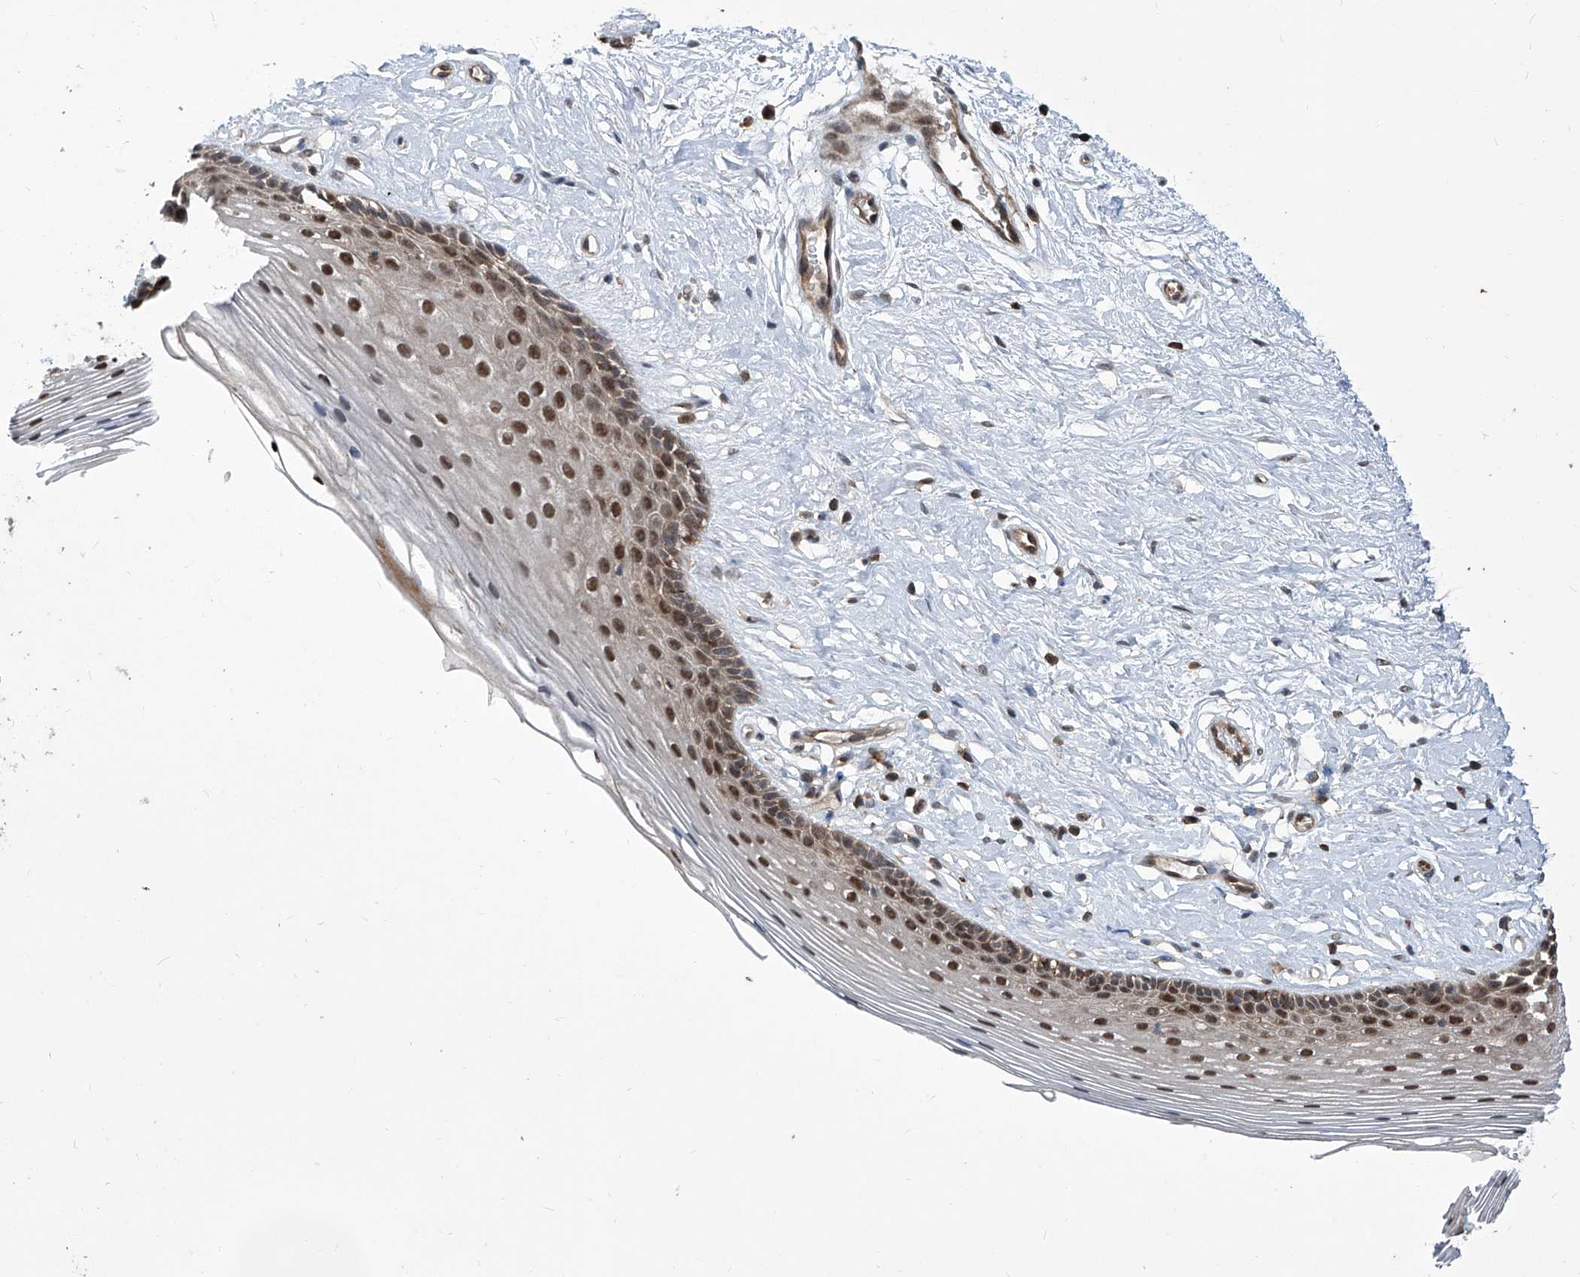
{"staining": {"intensity": "moderate", "quantity": "25%-75%", "location": "nuclear"}, "tissue": "vagina", "cell_type": "Squamous epithelial cells", "image_type": "normal", "snomed": [{"axis": "morphology", "description": "Normal tissue, NOS"}, {"axis": "topography", "description": "Vagina"}], "caption": "This photomicrograph reveals IHC staining of normal vagina, with medium moderate nuclear positivity in about 25%-75% of squamous epithelial cells.", "gene": "PSMB1", "patient": {"sex": "female", "age": 46}}